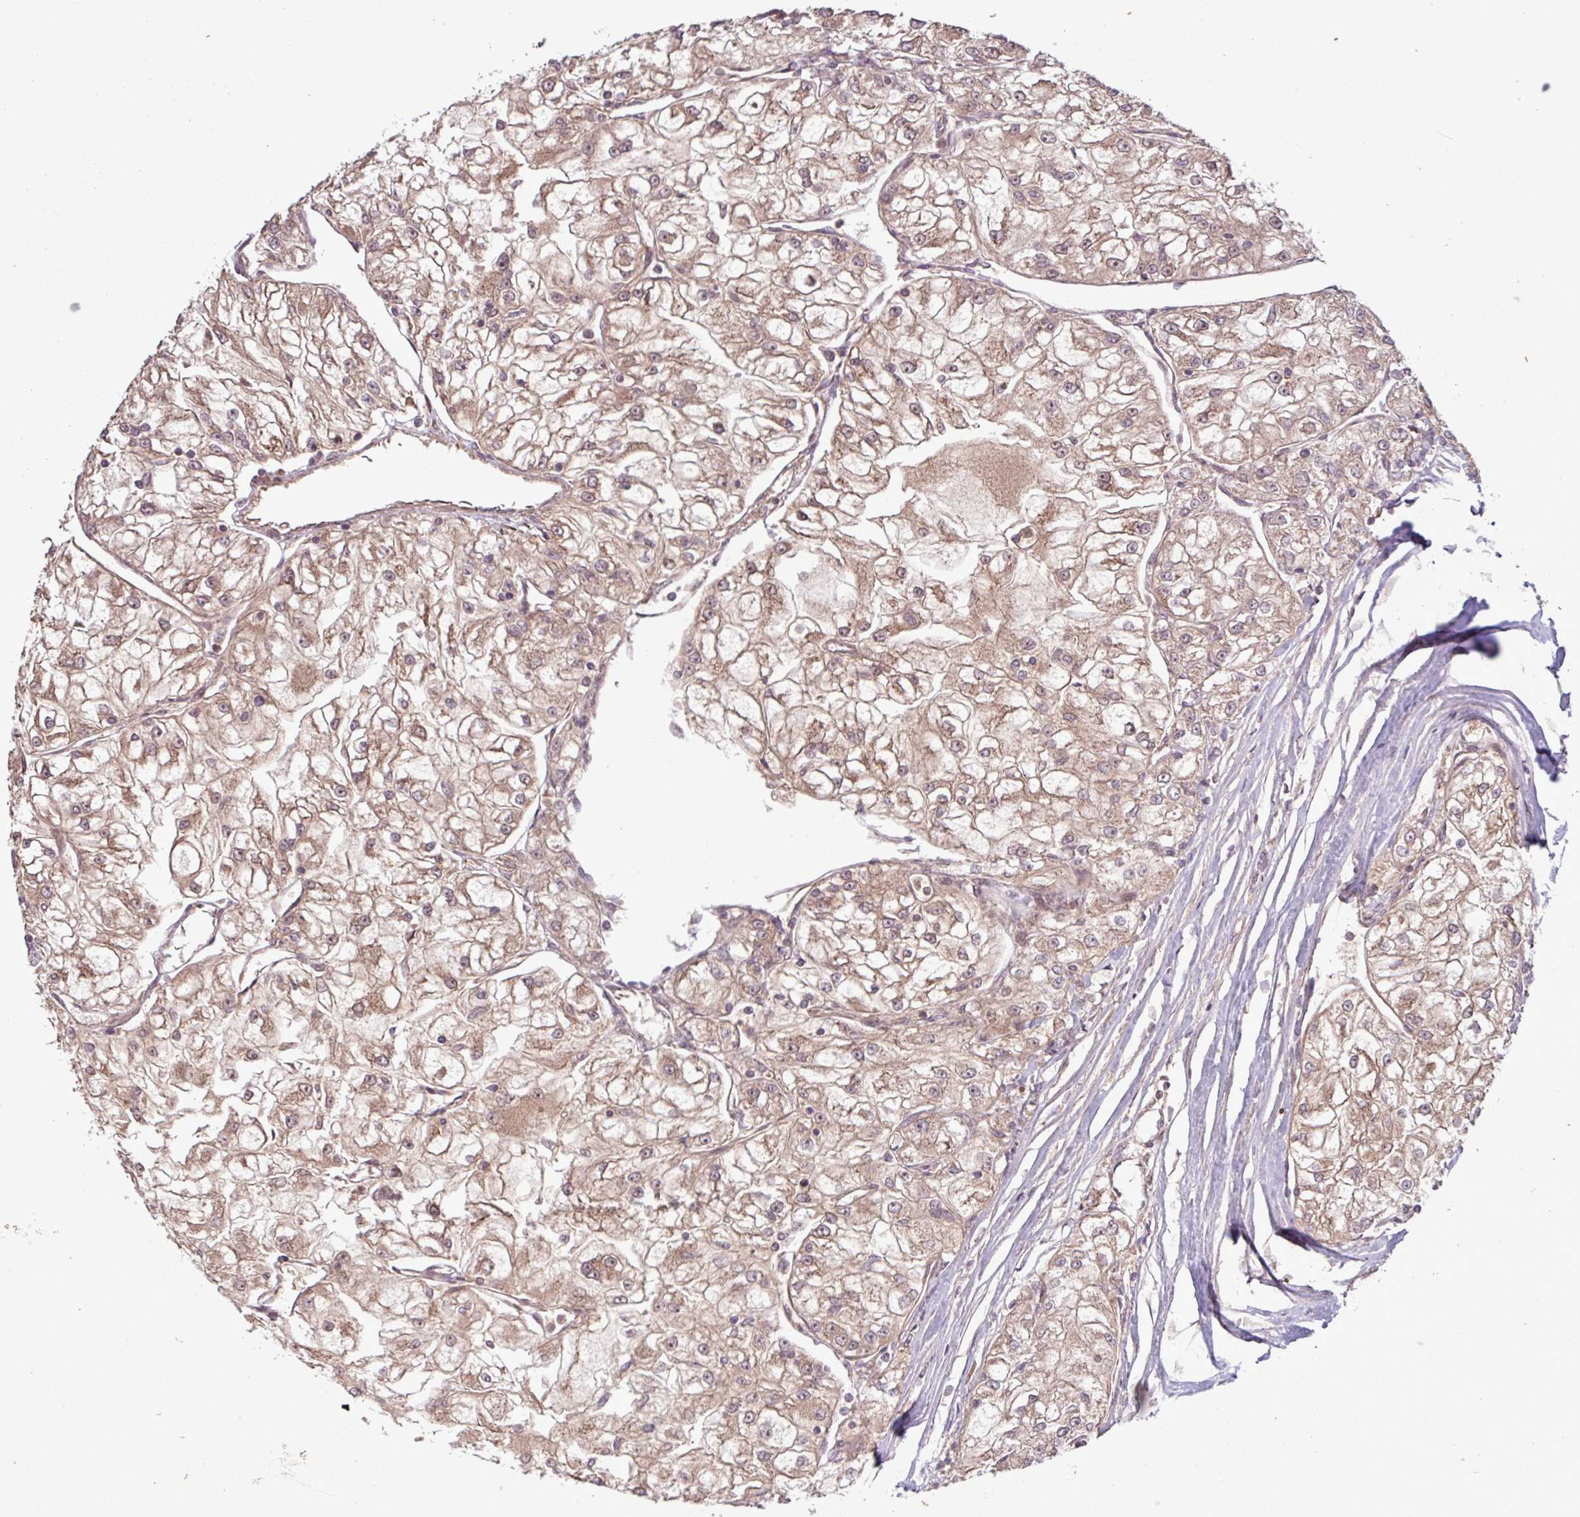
{"staining": {"intensity": "moderate", "quantity": ">75%", "location": "cytoplasmic/membranous"}, "tissue": "renal cancer", "cell_type": "Tumor cells", "image_type": "cancer", "snomed": [{"axis": "morphology", "description": "Adenocarcinoma, NOS"}, {"axis": "topography", "description": "Kidney"}], "caption": "This is an image of immunohistochemistry staining of adenocarcinoma (renal), which shows moderate expression in the cytoplasmic/membranous of tumor cells.", "gene": "TRABD2A", "patient": {"sex": "female", "age": 72}}